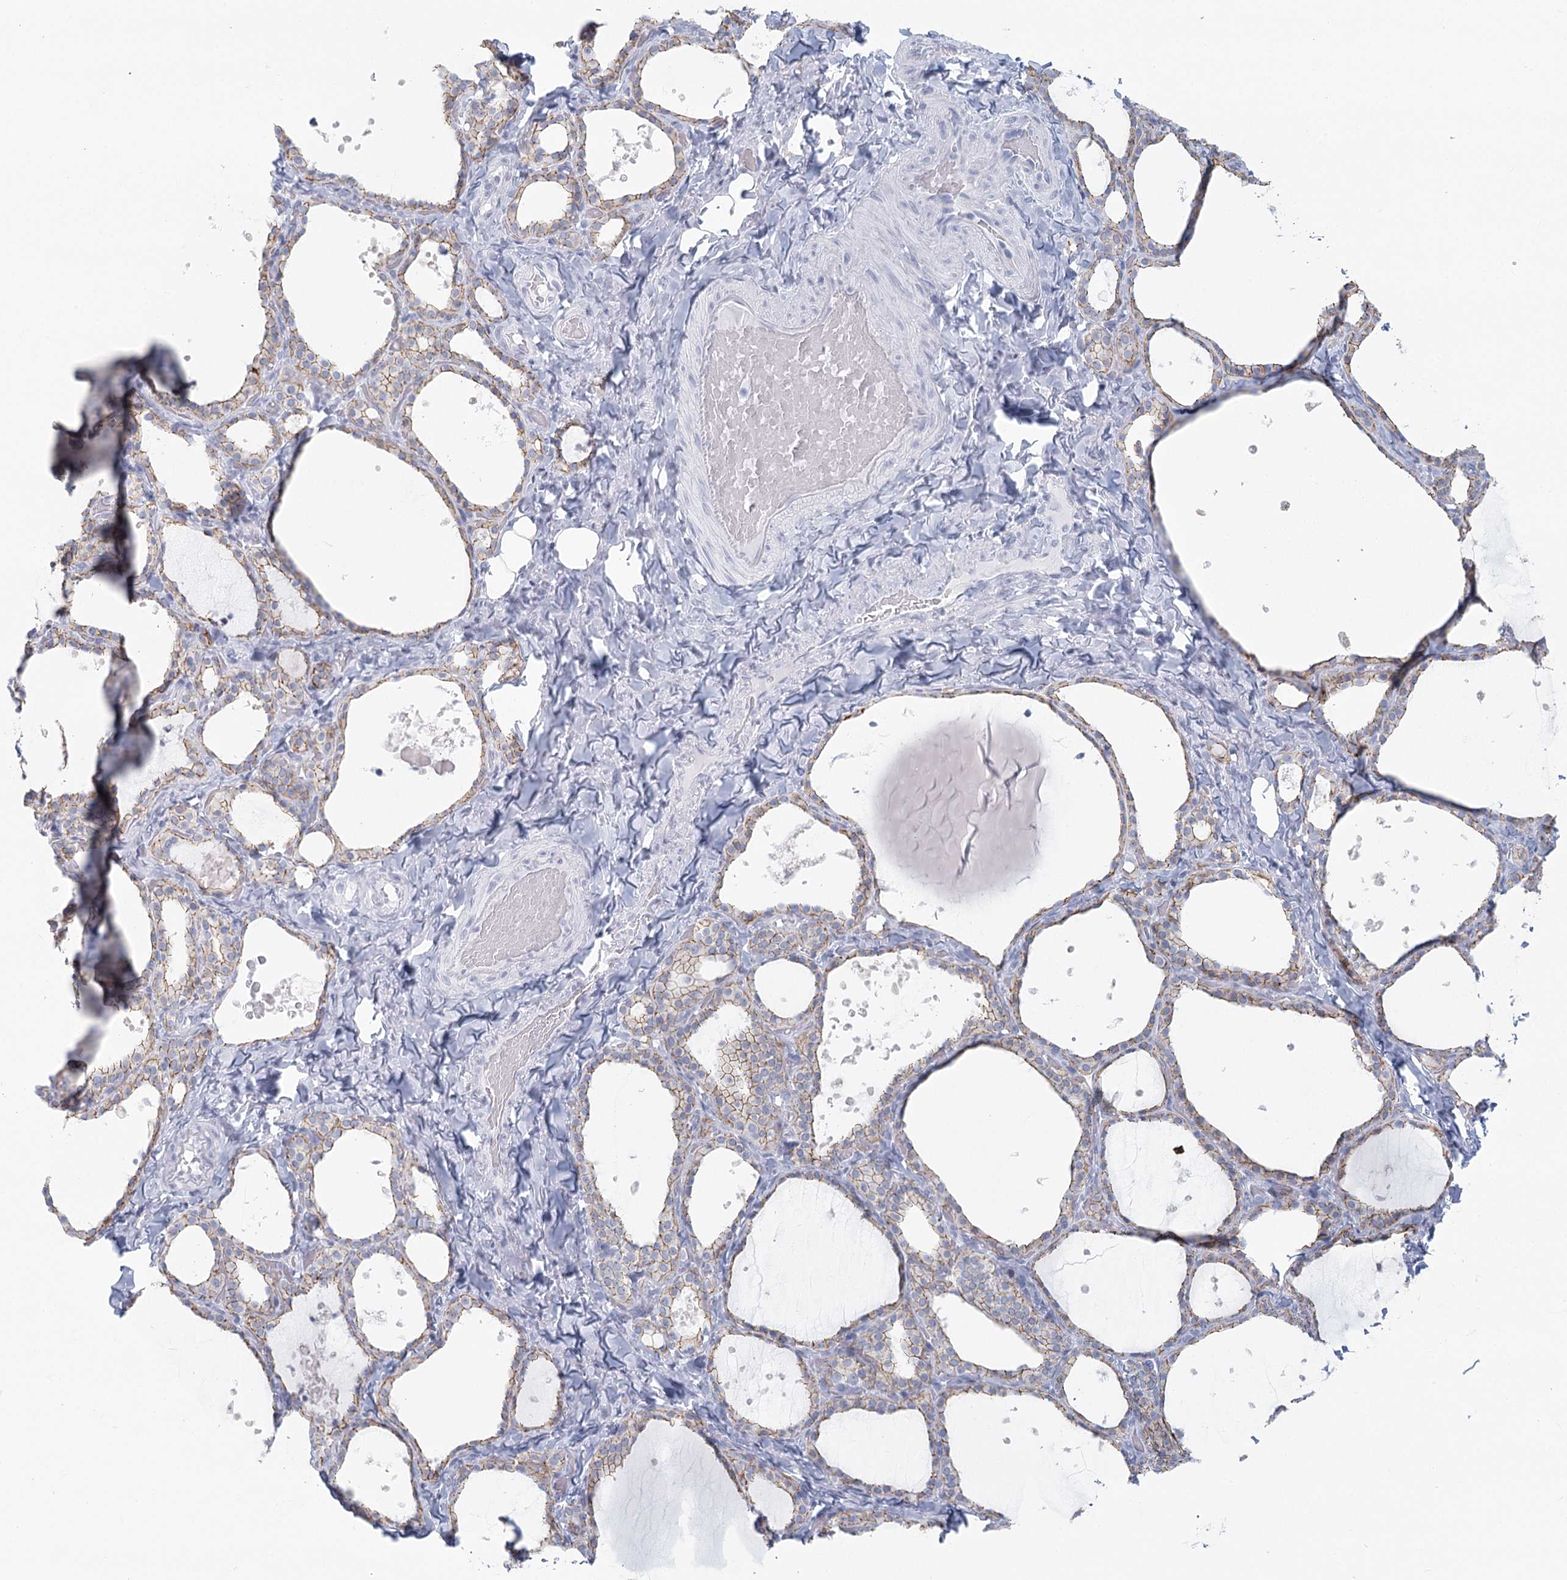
{"staining": {"intensity": "moderate", "quantity": "25%-75%", "location": "cytoplasmic/membranous"}, "tissue": "thyroid gland", "cell_type": "Glandular cells", "image_type": "normal", "snomed": [{"axis": "morphology", "description": "Normal tissue, NOS"}, {"axis": "topography", "description": "Thyroid gland"}], "caption": "Normal thyroid gland was stained to show a protein in brown. There is medium levels of moderate cytoplasmic/membranous staining in about 25%-75% of glandular cells. The protein is stained brown, and the nuclei are stained in blue (DAB IHC with brightfield microscopy, high magnification).", "gene": "WNT8B", "patient": {"sex": "female", "age": 44}}